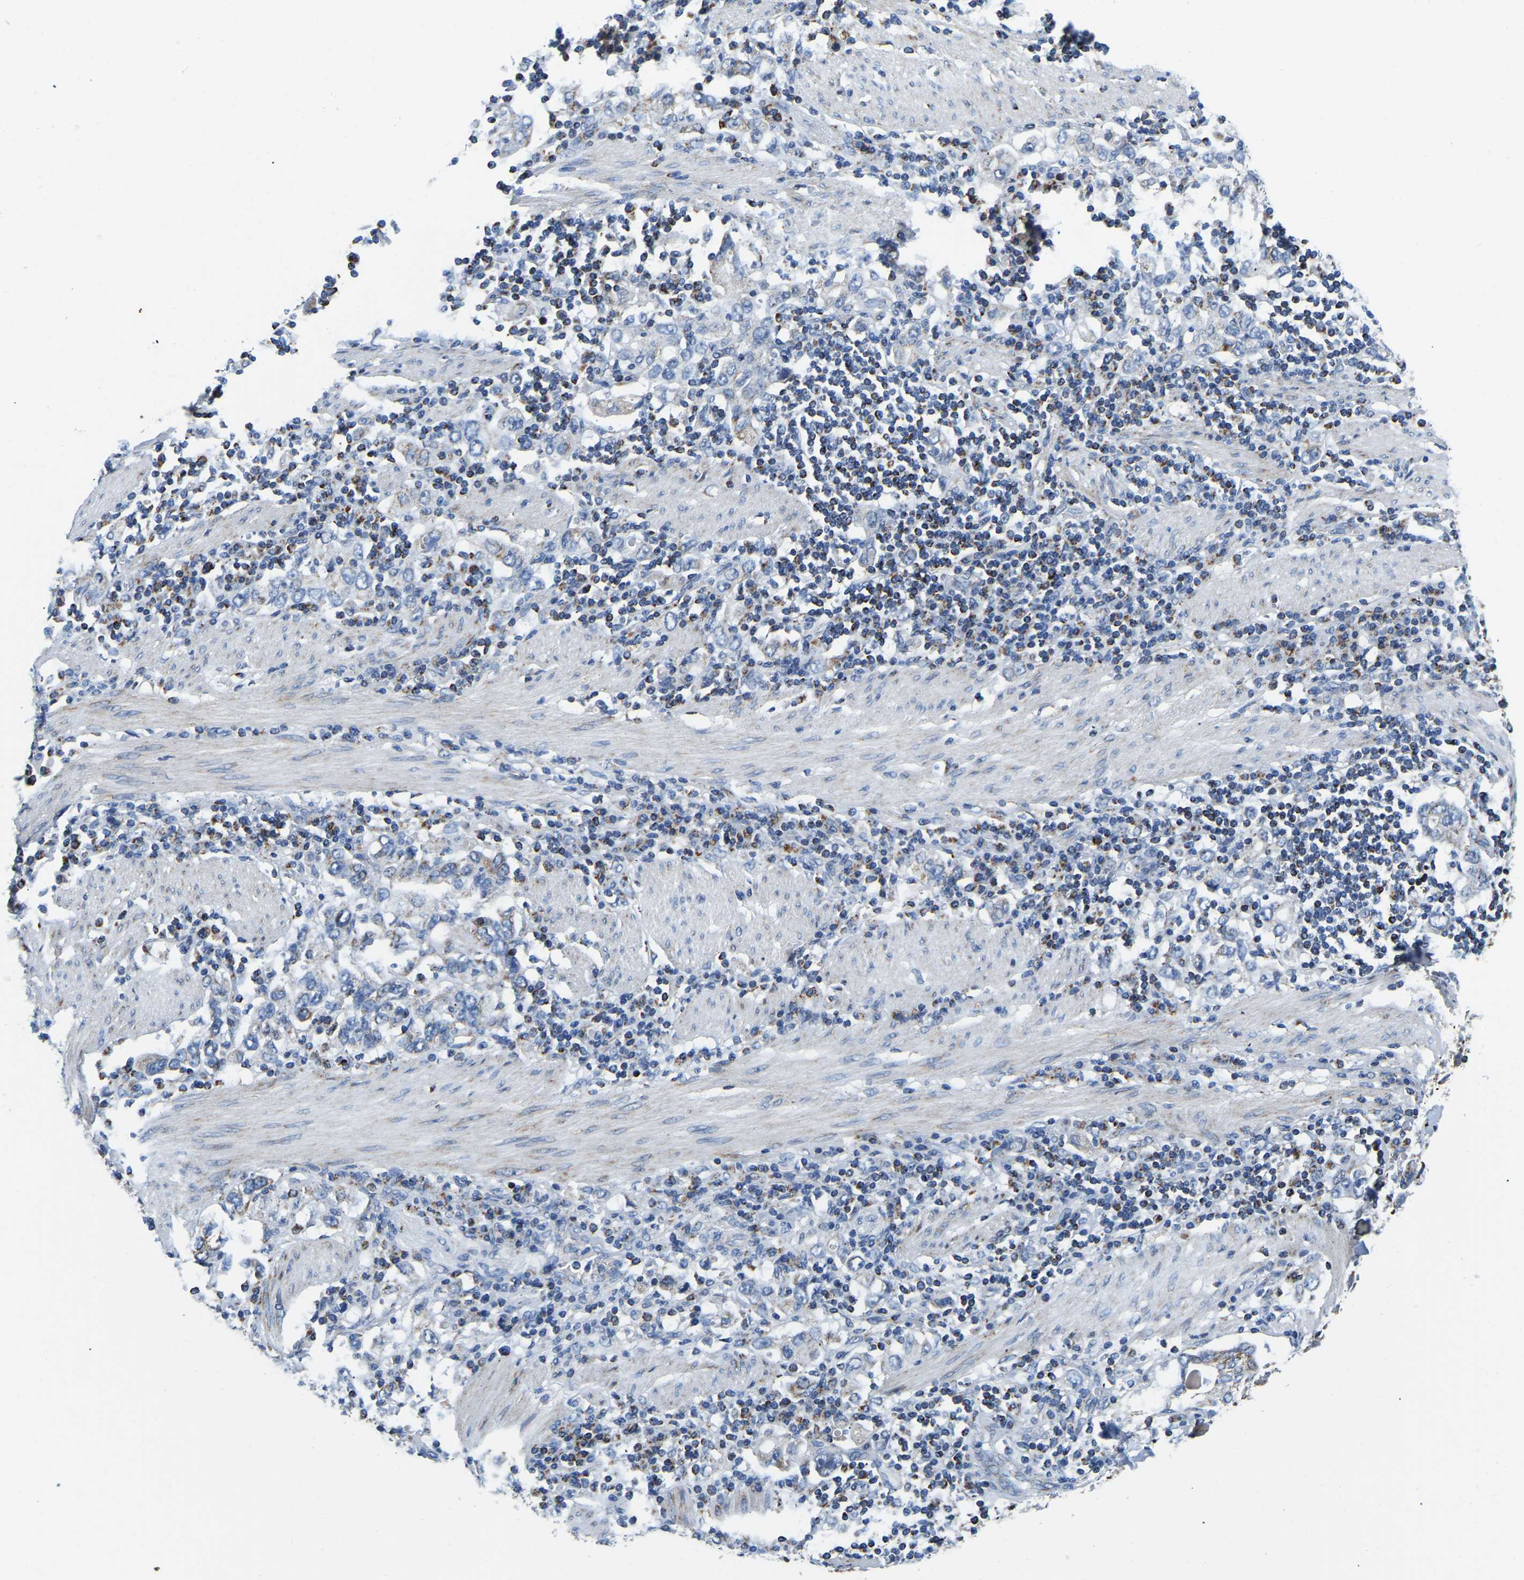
{"staining": {"intensity": "negative", "quantity": "none", "location": "none"}, "tissue": "stomach cancer", "cell_type": "Tumor cells", "image_type": "cancer", "snomed": [{"axis": "morphology", "description": "Adenocarcinoma, NOS"}, {"axis": "topography", "description": "Stomach, upper"}], "caption": "Tumor cells show no significant positivity in stomach adenocarcinoma.", "gene": "SFXN1", "patient": {"sex": "male", "age": 62}}